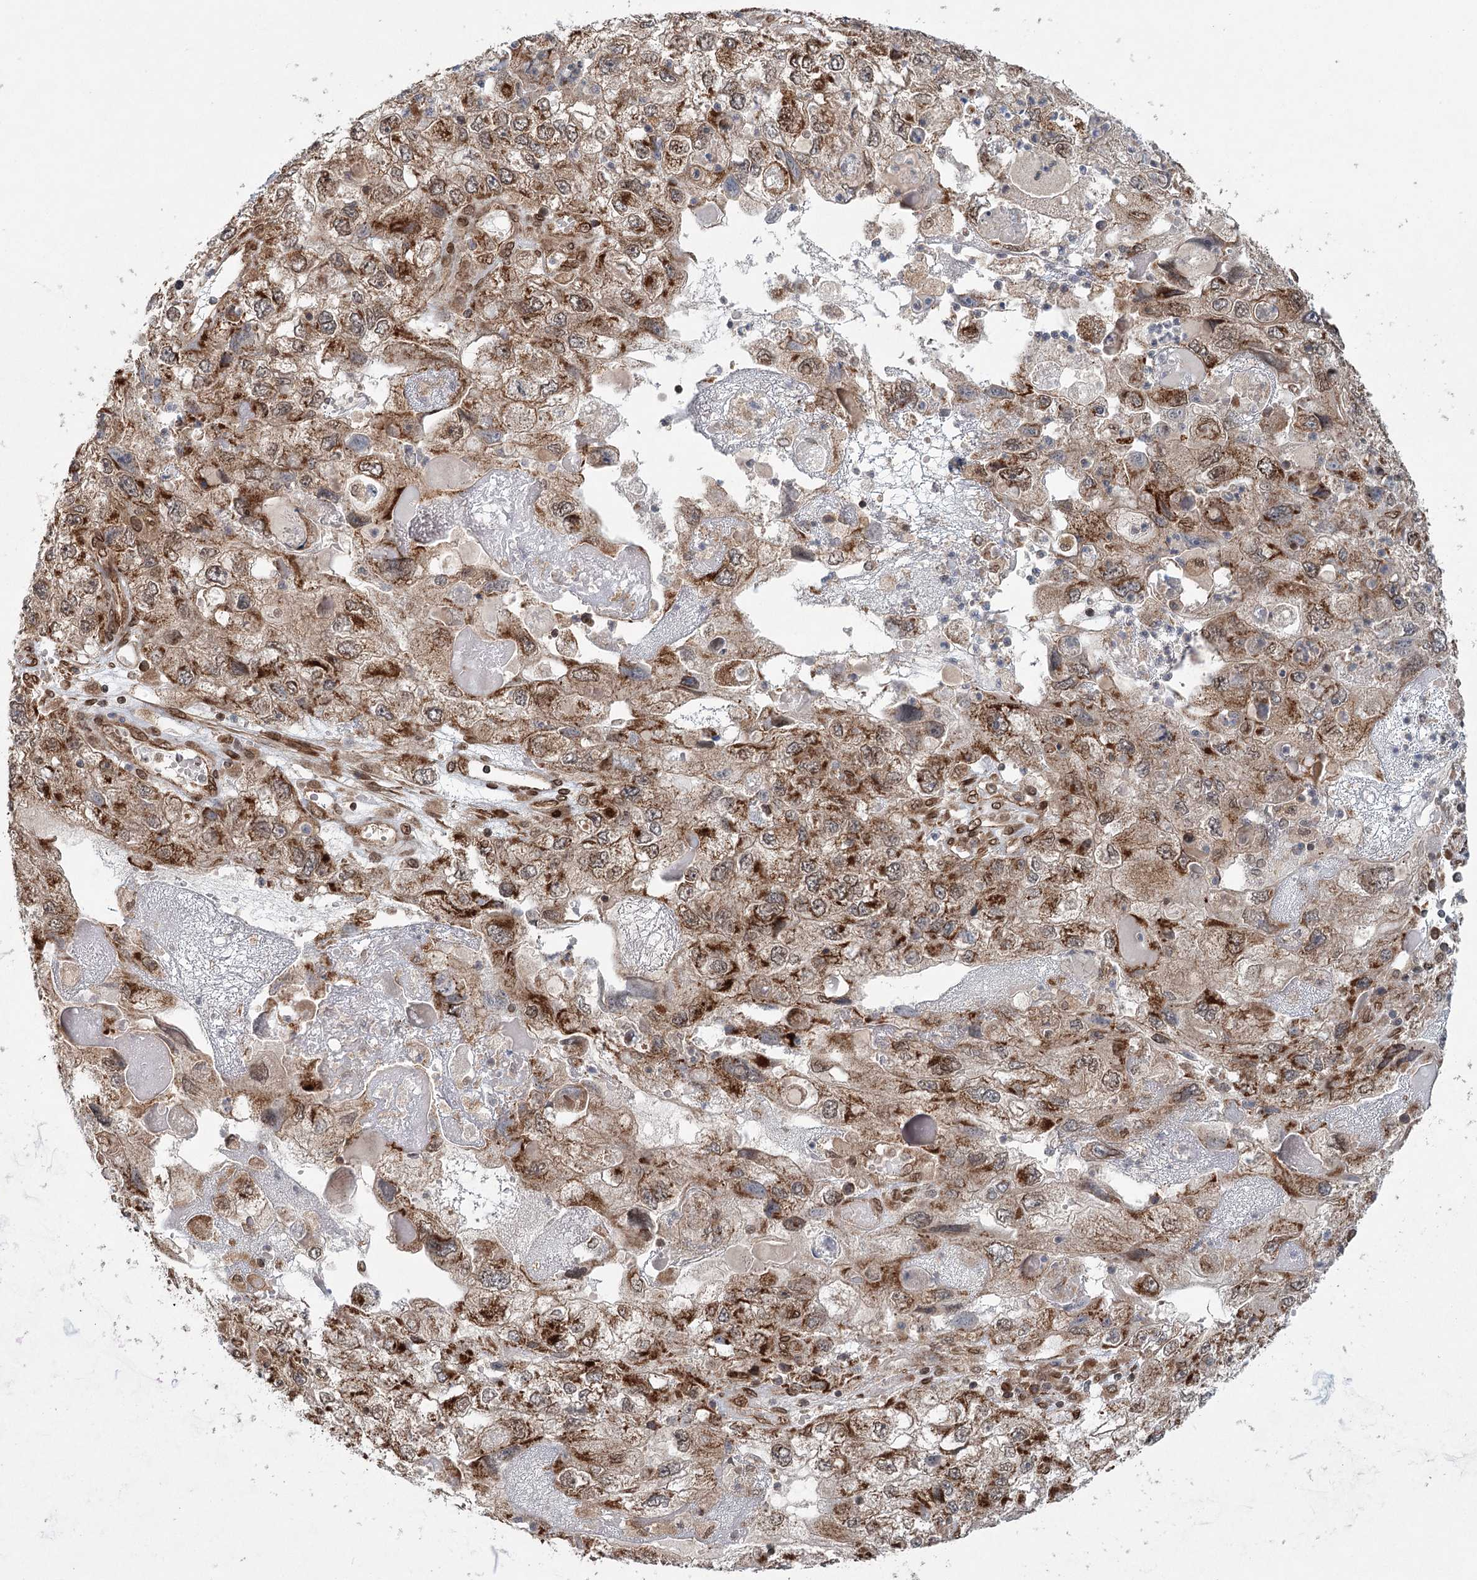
{"staining": {"intensity": "moderate", "quantity": ">75%", "location": "cytoplasmic/membranous"}, "tissue": "endometrial cancer", "cell_type": "Tumor cells", "image_type": "cancer", "snomed": [{"axis": "morphology", "description": "Adenocarcinoma, NOS"}, {"axis": "topography", "description": "Endometrium"}], "caption": "A brown stain highlights moderate cytoplasmic/membranous positivity of a protein in human endometrial cancer (adenocarcinoma) tumor cells.", "gene": "BCKDHA", "patient": {"sex": "female", "age": 49}}